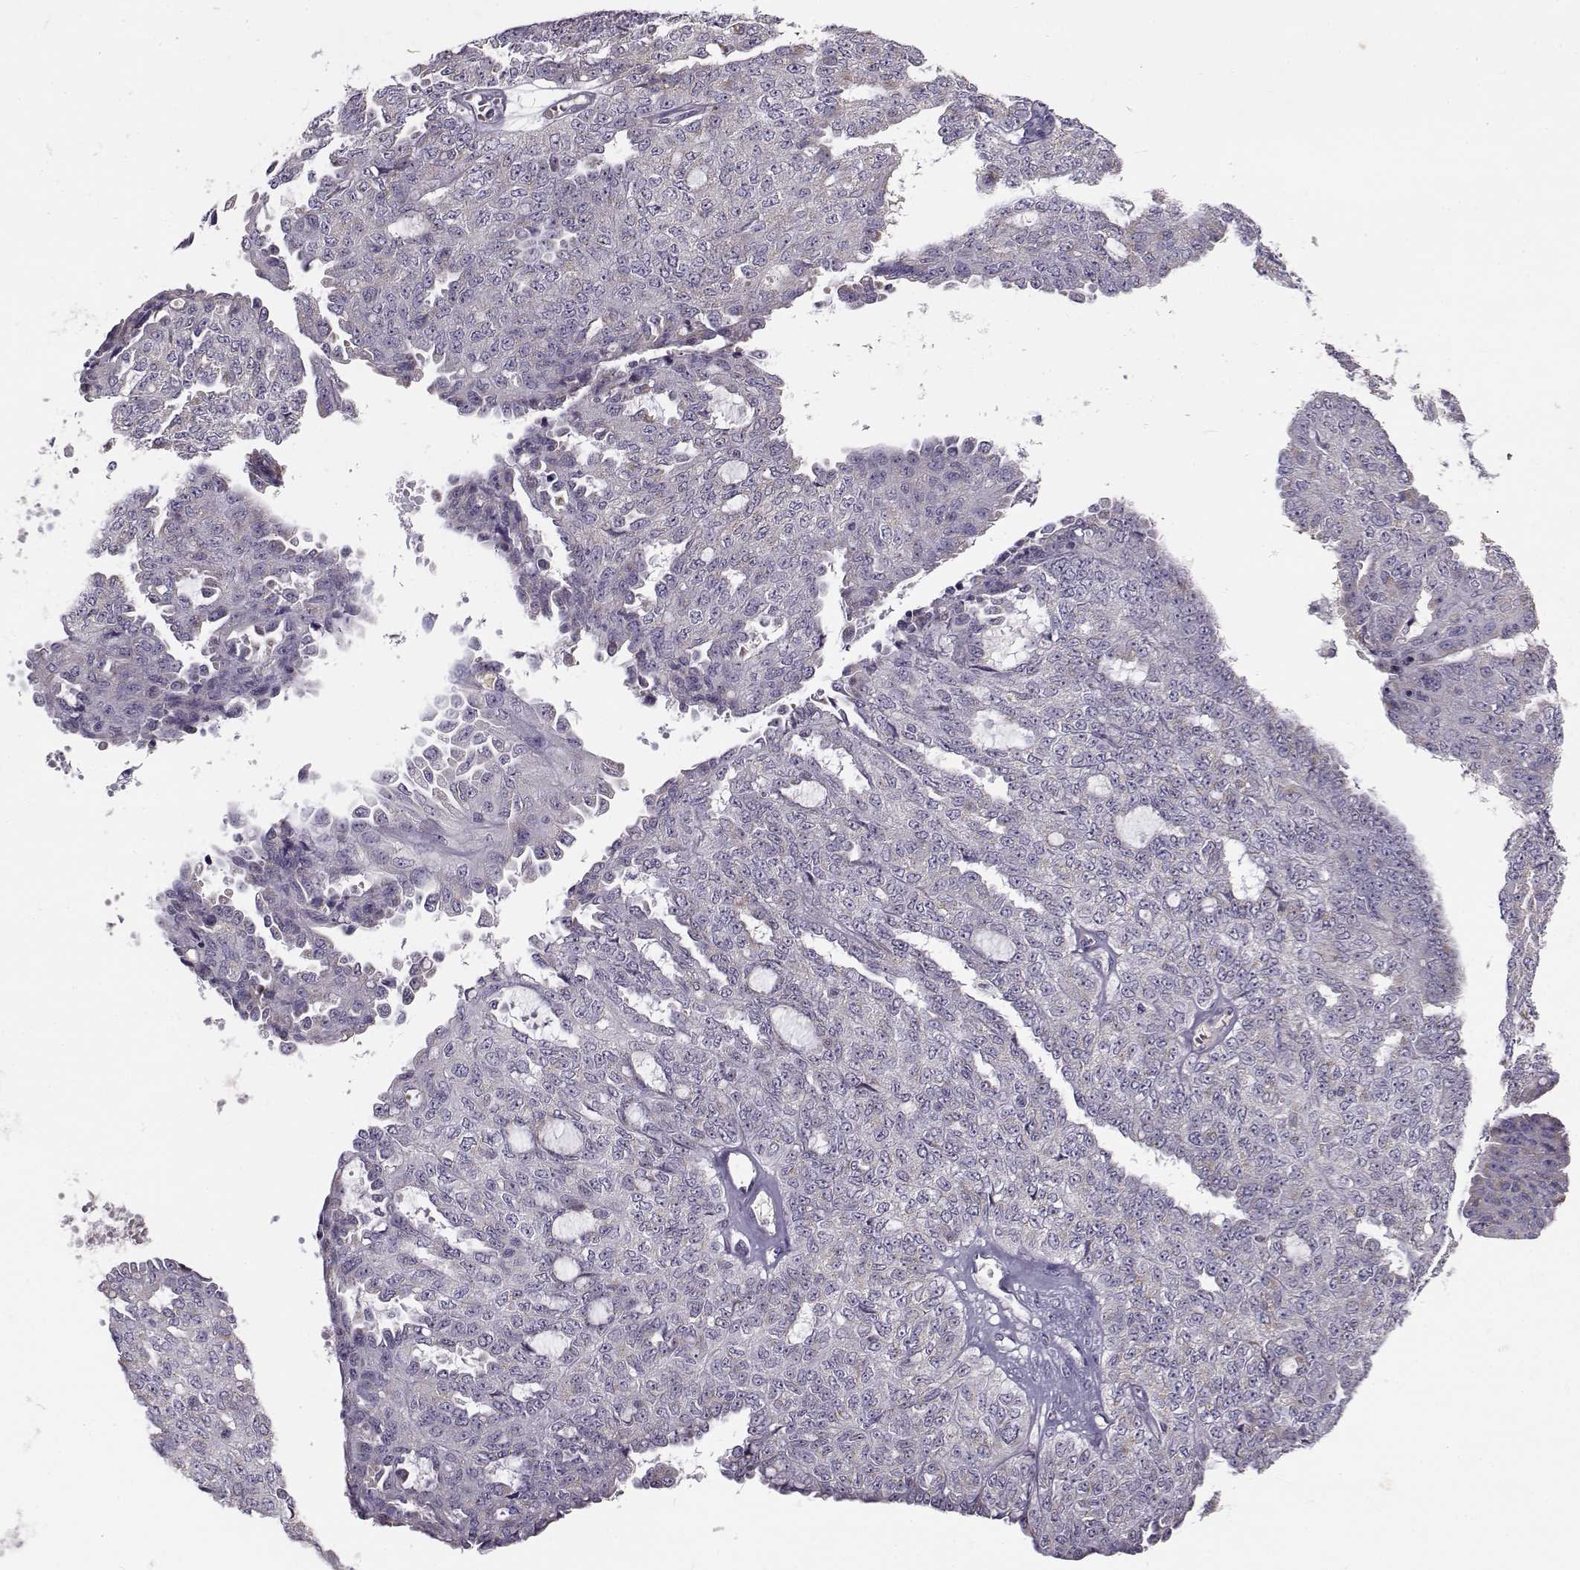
{"staining": {"intensity": "negative", "quantity": "none", "location": "none"}, "tissue": "ovarian cancer", "cell_type": "Tumor cells", "image_type": "cancer", "snomed": [{"axis": "morphology", "description": "Cystadenocarcinoma, serous, NOS"}, {"axis": "topography", "description": "Ovary"}], "caption": "The histopathology image reveals no staining of tumor cells in ovarian serous cystadenocarcinoma. Nuclei are stained in blue.", "gene": "SLC4A5", "patient": {"sex": "female", "age": 71}}